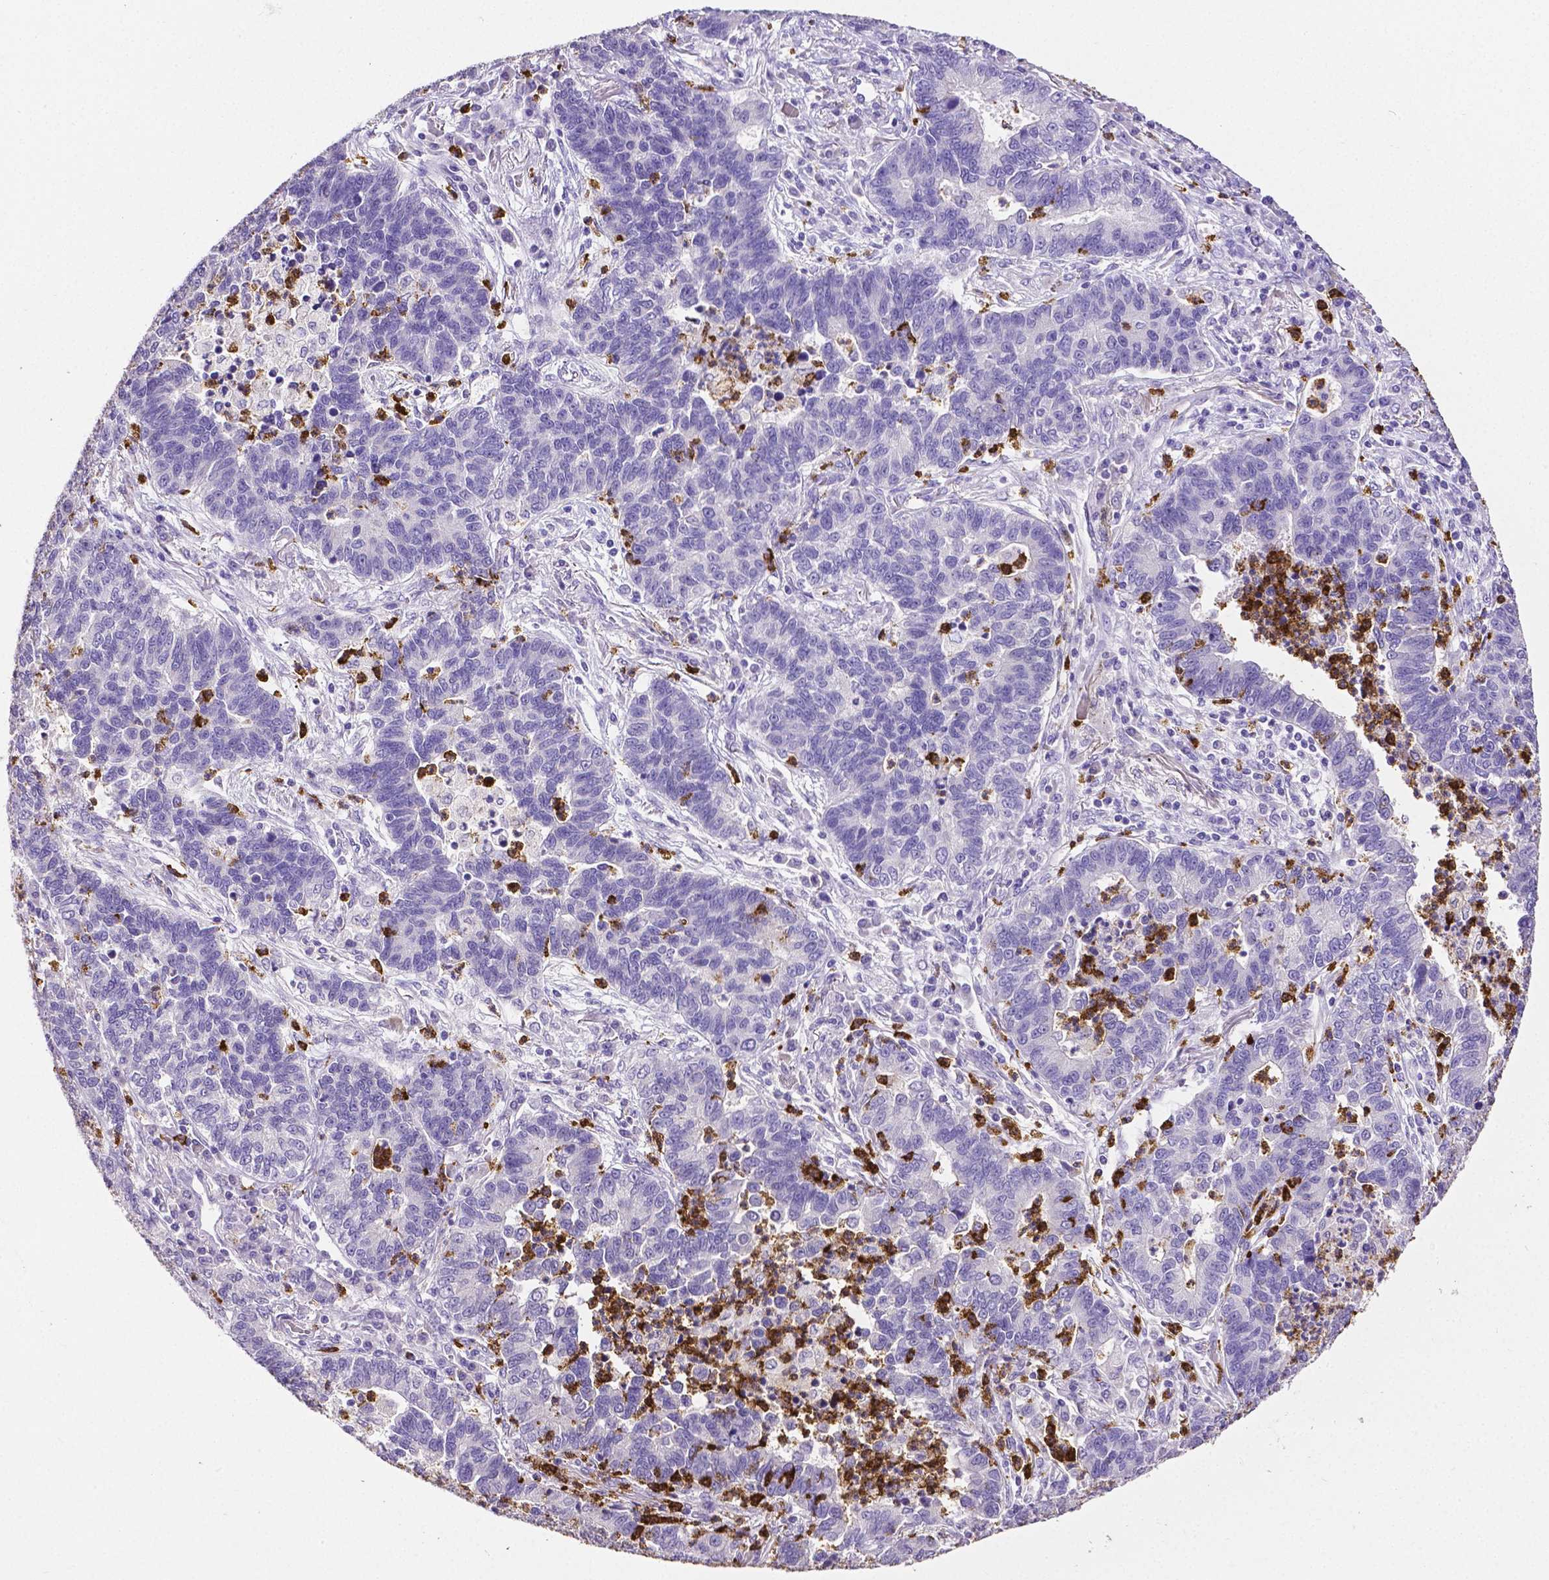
{"staining": {"intensity": "negative", "quantity": "none", "location": "none"}, "tissue": "lung cancer", "cell_type": "Tumor cells", "image_type": "cancer", "snomed": [{"axis": "morphology", "description": "Adenocarcinoma, NOS"}, {"axis": "topography", "description": "Lung"}], "caption": "Tumor cells are negative for brown protein staining in lung cancer (adenocarcinoma).", "gene": "MMP9", "patient": {"sex": "female", "age": 57}}